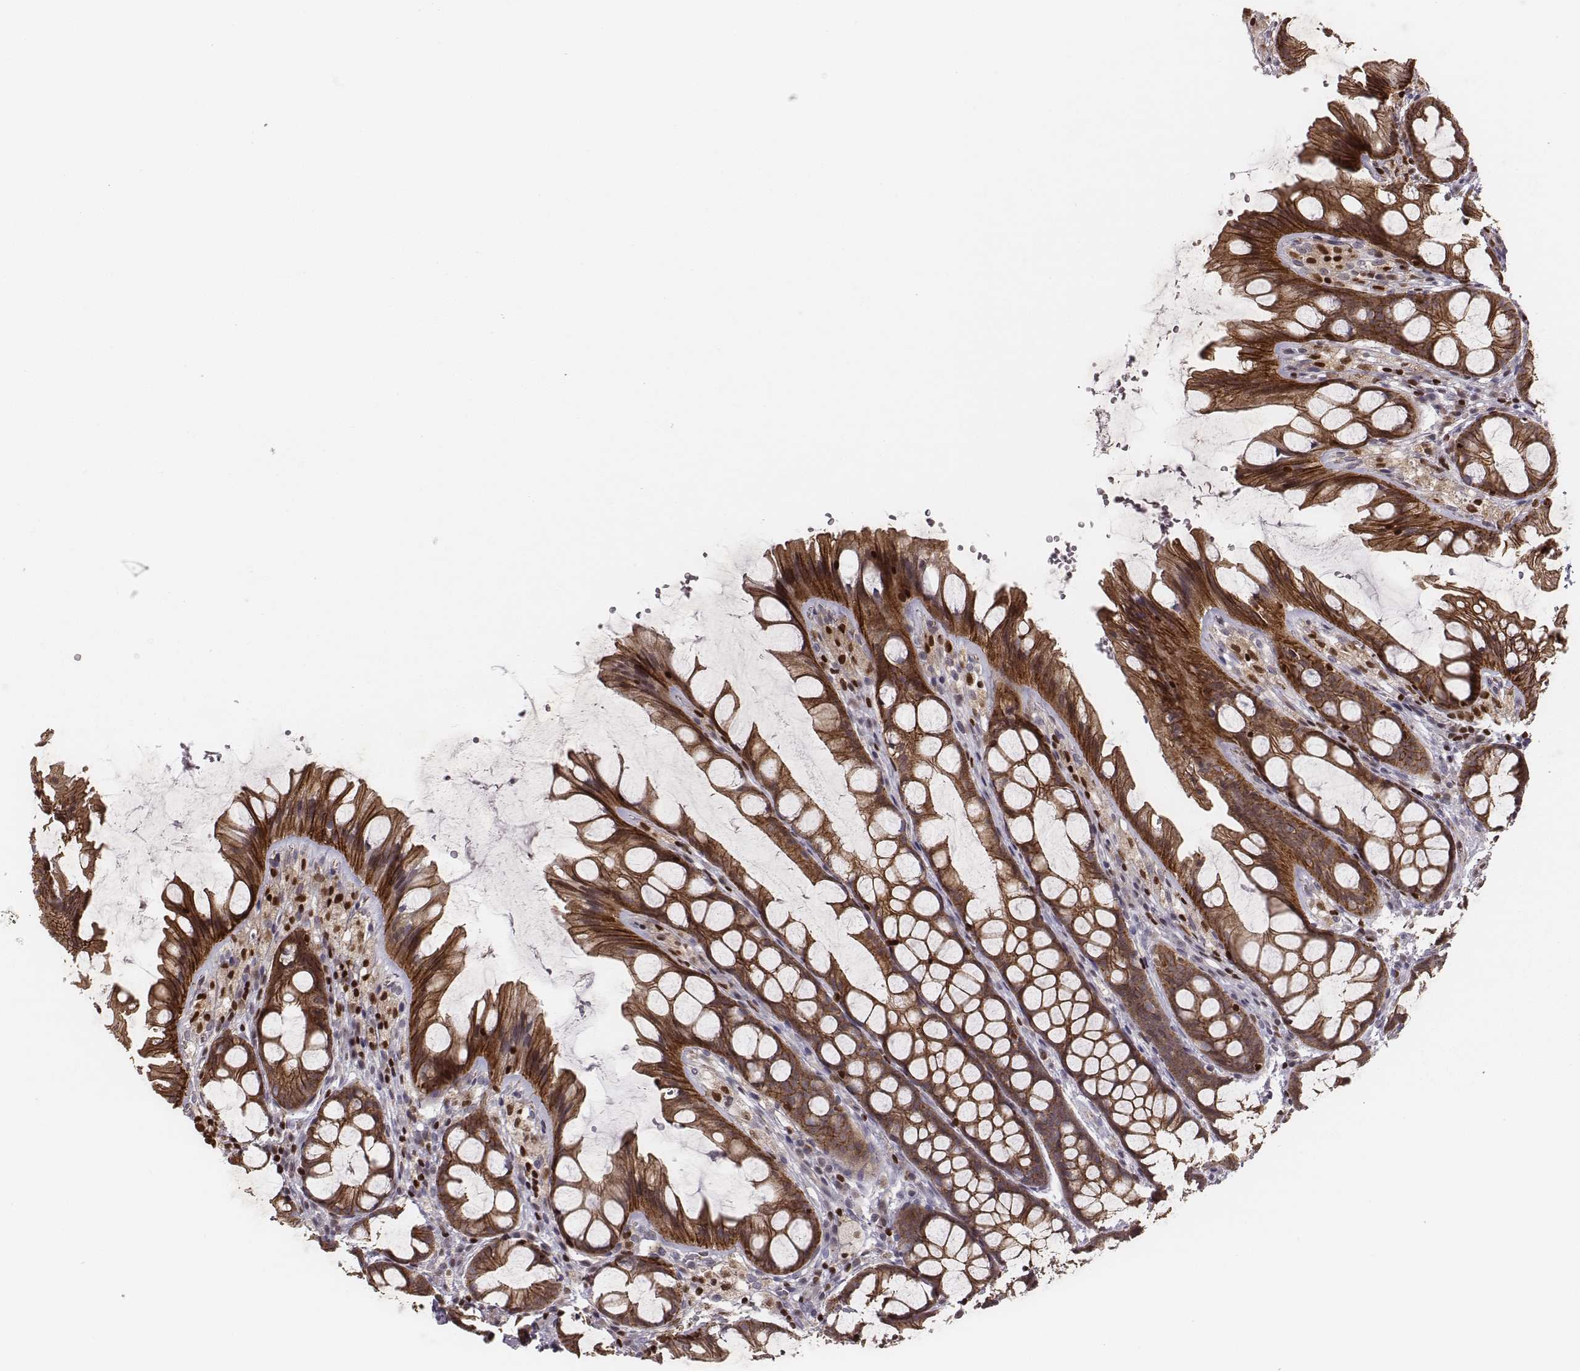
{"staining": {"intensity": "negative", "quantity": "none", "location": "none"}, "tissue": "colon", "cell_type": "Endothelial cells", "image_type": "normal", "snomed": [{"axis": "morphology", "description": "Normal tissue, NOS"}, {"axis": "topography", "description": "Colon"}], "caption": "IHC image of benign colon stained for a protein (brown), which shows no staining in endothelial cells. Brightfield microscopy of immunohistochemistry stained with DAB (3,3'-diaminobenzidine) (brown) and hematoxylin (blue), captured at high magnification.", "gene": "WDR59", "patient": {"sex": "male", "age": 47}}